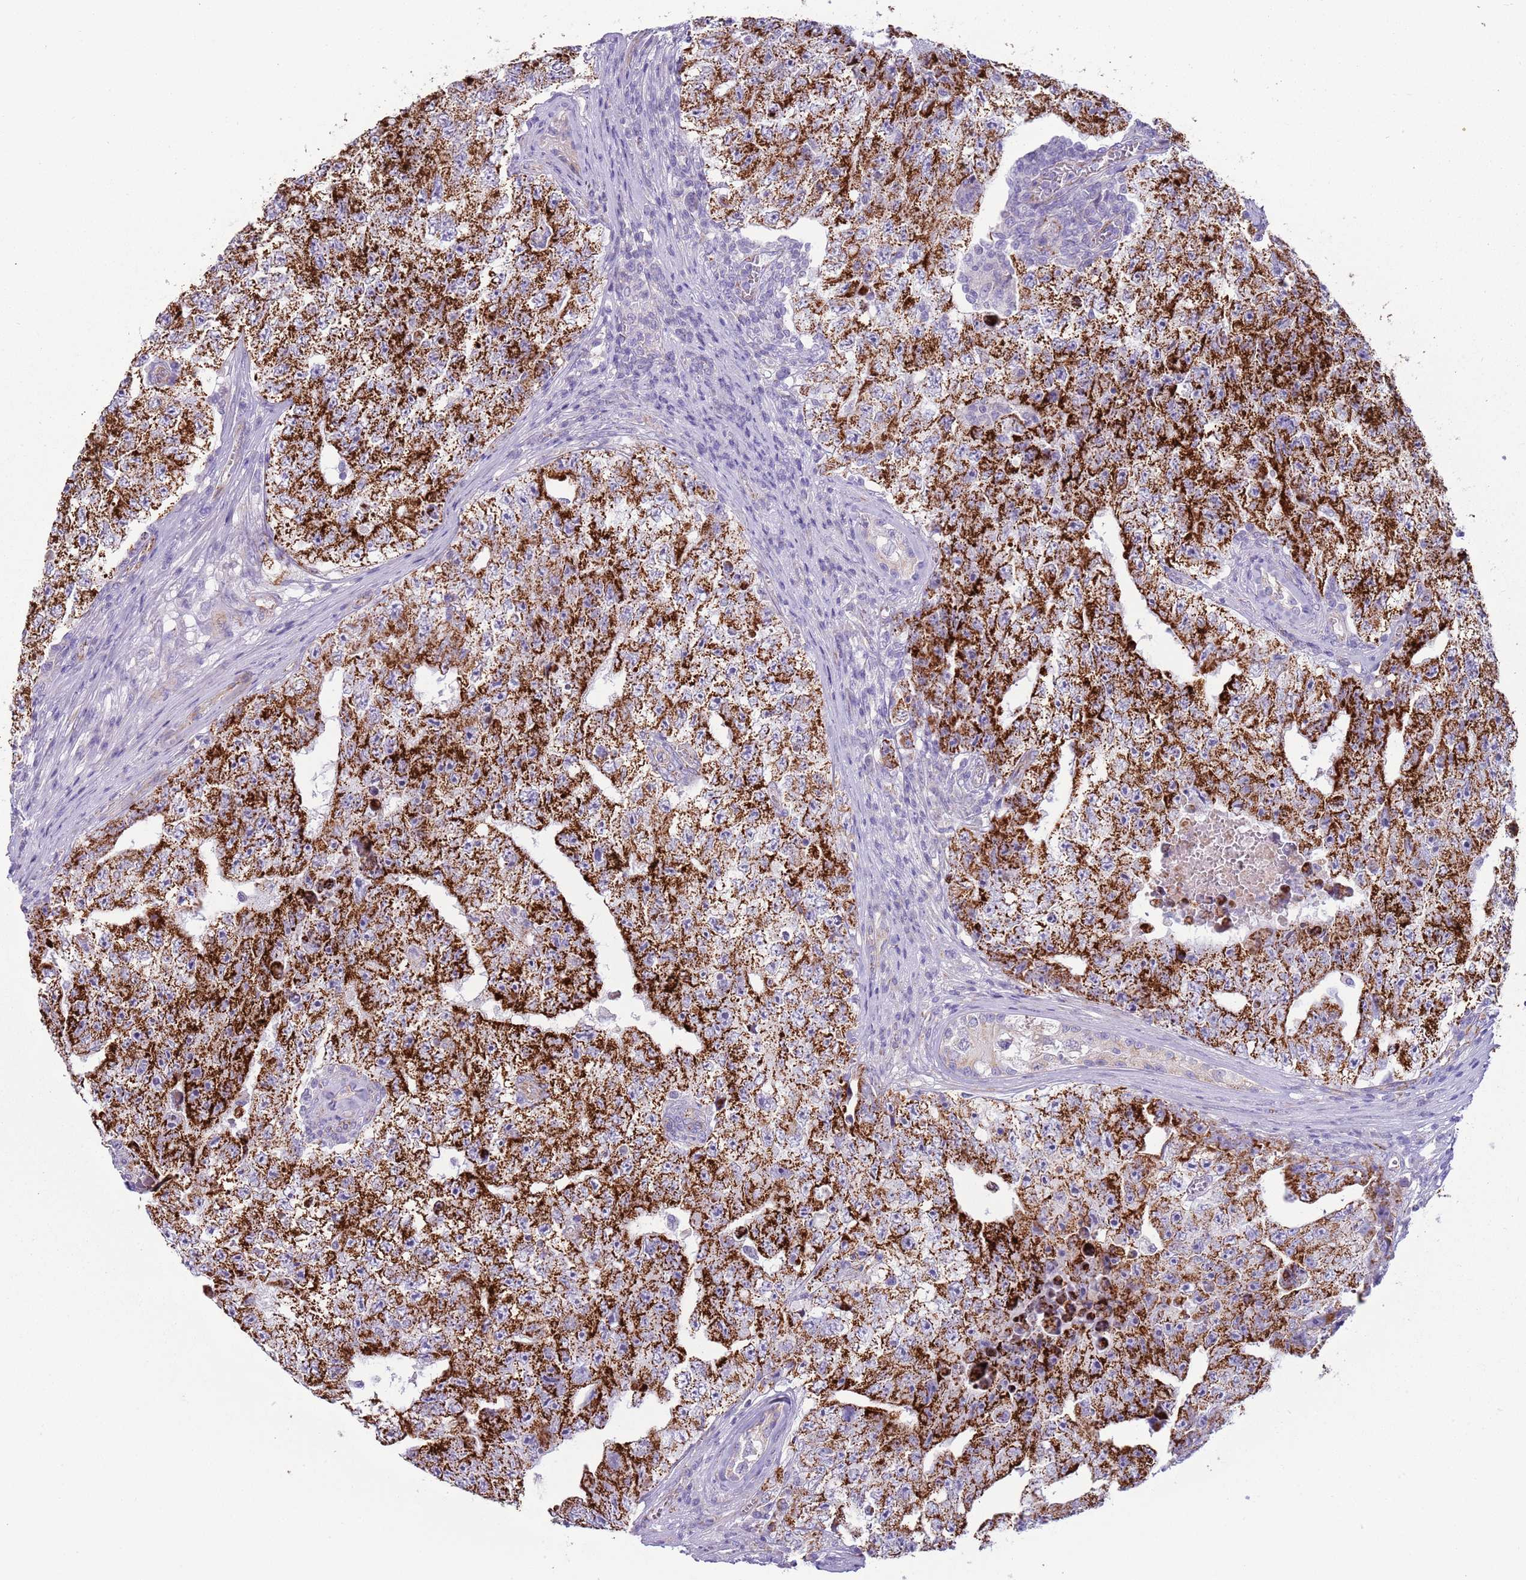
{"staining": {"intensity": "strong", "quantity": ">75%", "location": "cytoplasmic/membranous"}, "tissue": "testis cancer", "cell_type": "Tumor cells", "image_type": "cancer", "snomed": [{"axis": "morphology", "description": "Carcinoma, Embryonal, NOS"}, {"axis": "topography", "description": "Testis"}], "caption": "Tumor cells exhibit strong cytoplasmic/membranous positivity in approximately >75% of cells in embryonal carcinoma (testis). (IHC, brightfield microscopy, high magnification).", "gene": "RNF222", "patient": {"sex": "male", "age": 17}}